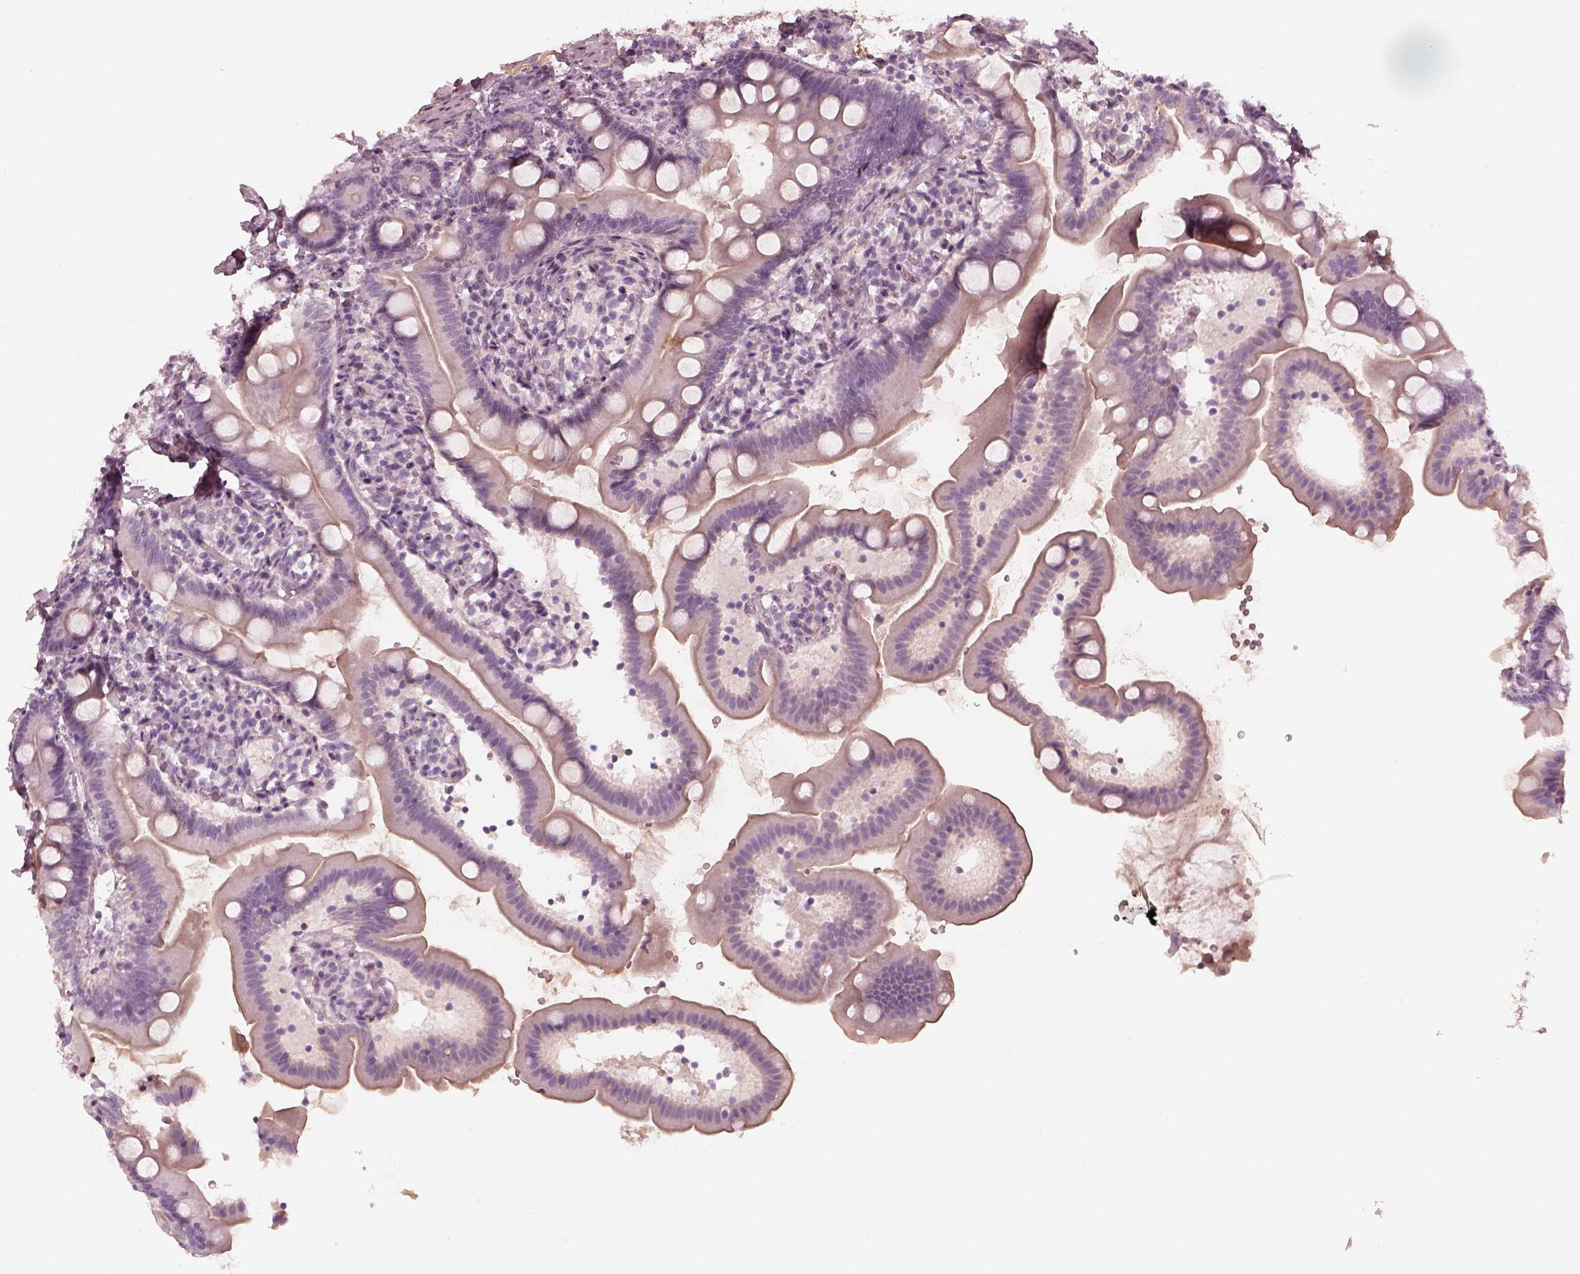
{"staining": {"intensity": "negative", "quantity": "none", "location": "none"}, "tissue": "duodenum", "cell_type": "Glandular cells", "image_type": "normal", "snomed": [{"axis": "morphology", "description": "Normal tissue, NOS"}, {"axis": "topography", "description": "Duodenum"}], "caption": "Glandular cells are negative for brown protein staining in normal duodenum. (Brightfield microscopy of DAB (3,3'-diaminobenzidine) immunohistochemistry (IHC) at high magnification).", "gene": "ADRB3", "patient": {"sex": "female", "age": 67}}